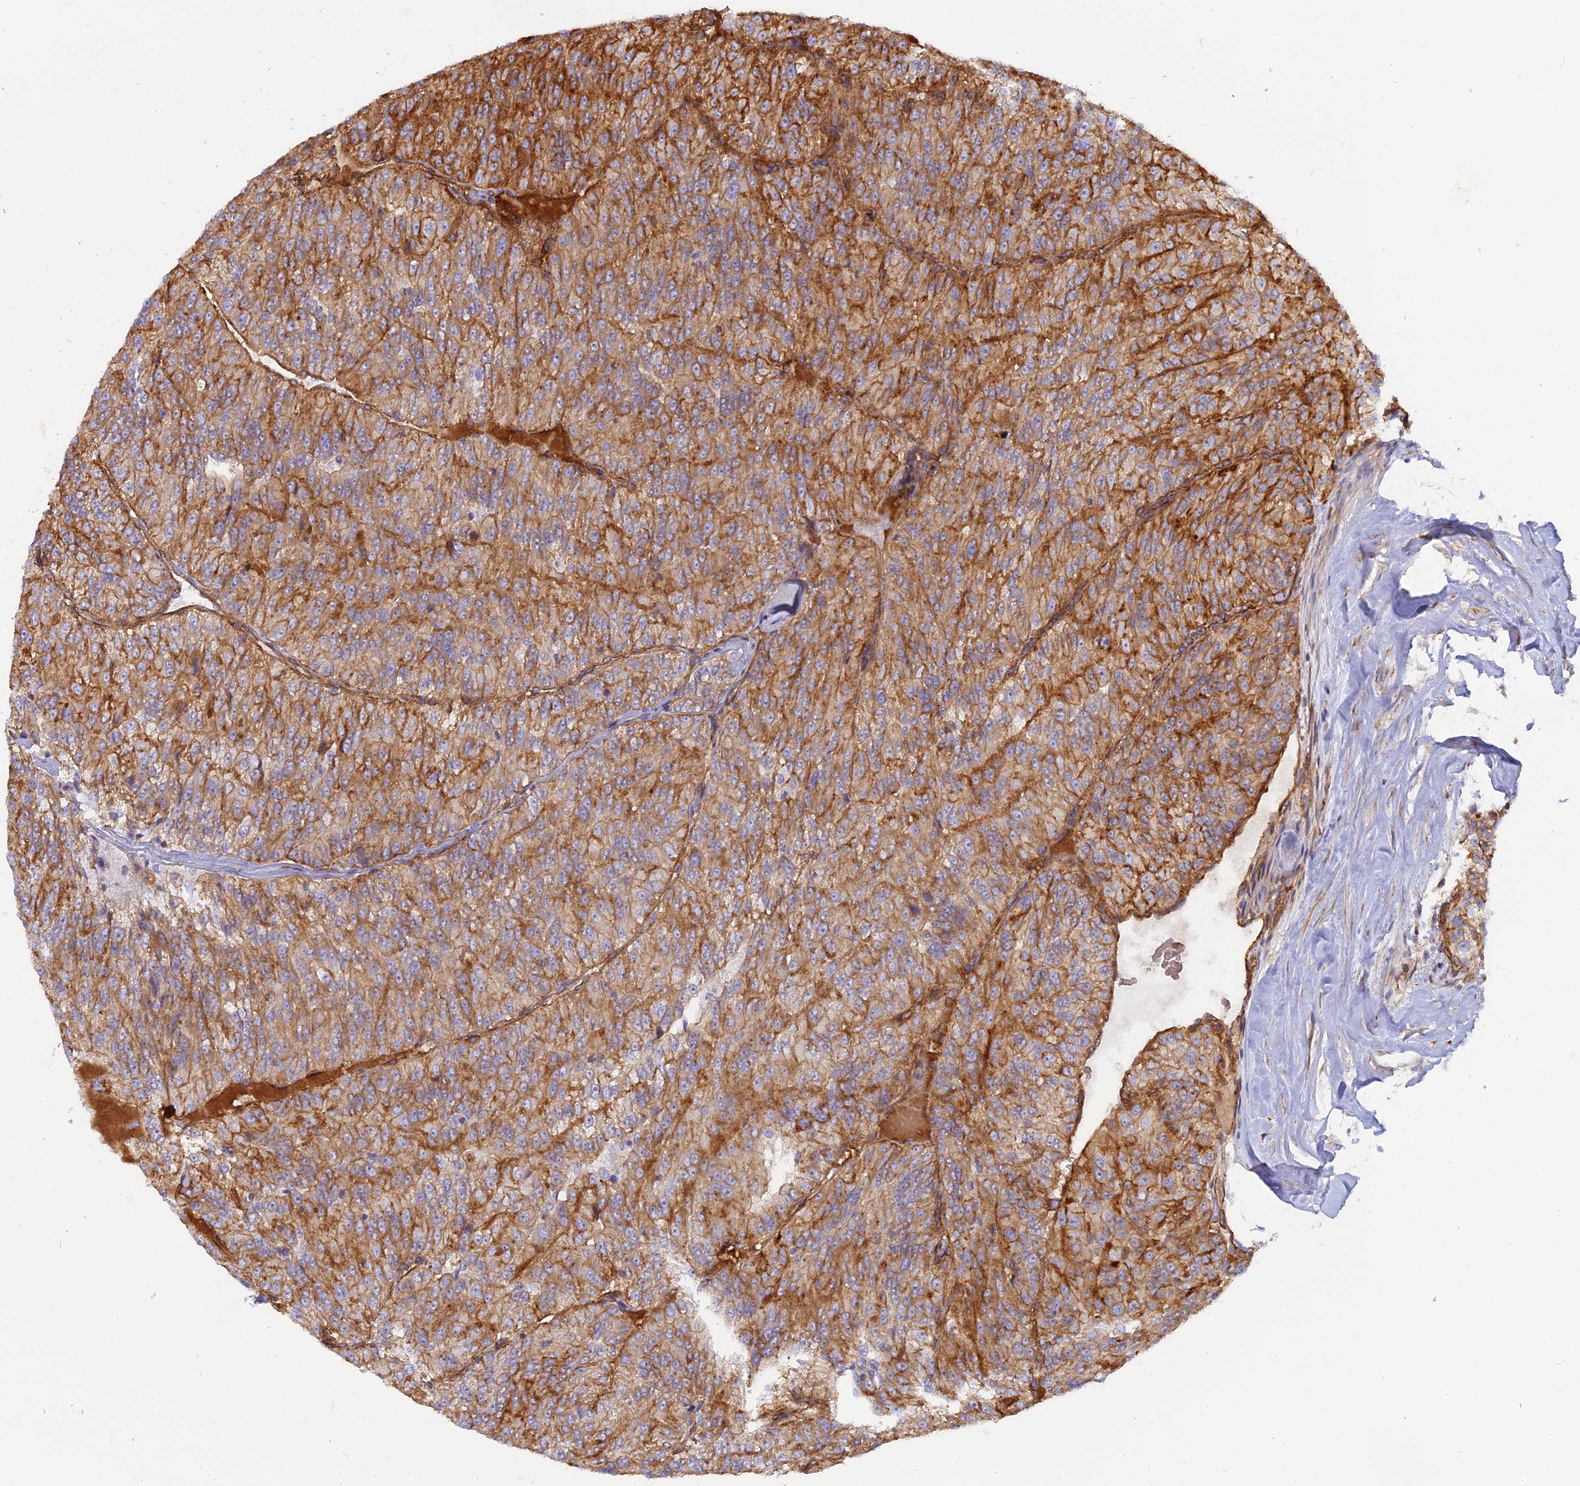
{"staining": {"intensity": "moderate", "quantity": ">75%", "location": "cytoplasmic/membranous"}, "tissue": "renal cancer", "cell_type": "Tumor cells", "image_type": "cancer", "snomed": [{"axis": "morphology", "description": "Adenocarcinoma, NOS"}, {"axis": "topography", "description": "Kidney"}], "caption": "Moderate cytoplasmic/membranous staining for a protein is present in approximately >75% of tumor cells of renal cancer (adenocarcinoma) using immunohistochemistry.", "gene": "CNBD2", "patient": {"sex": "female", "age": 63}}